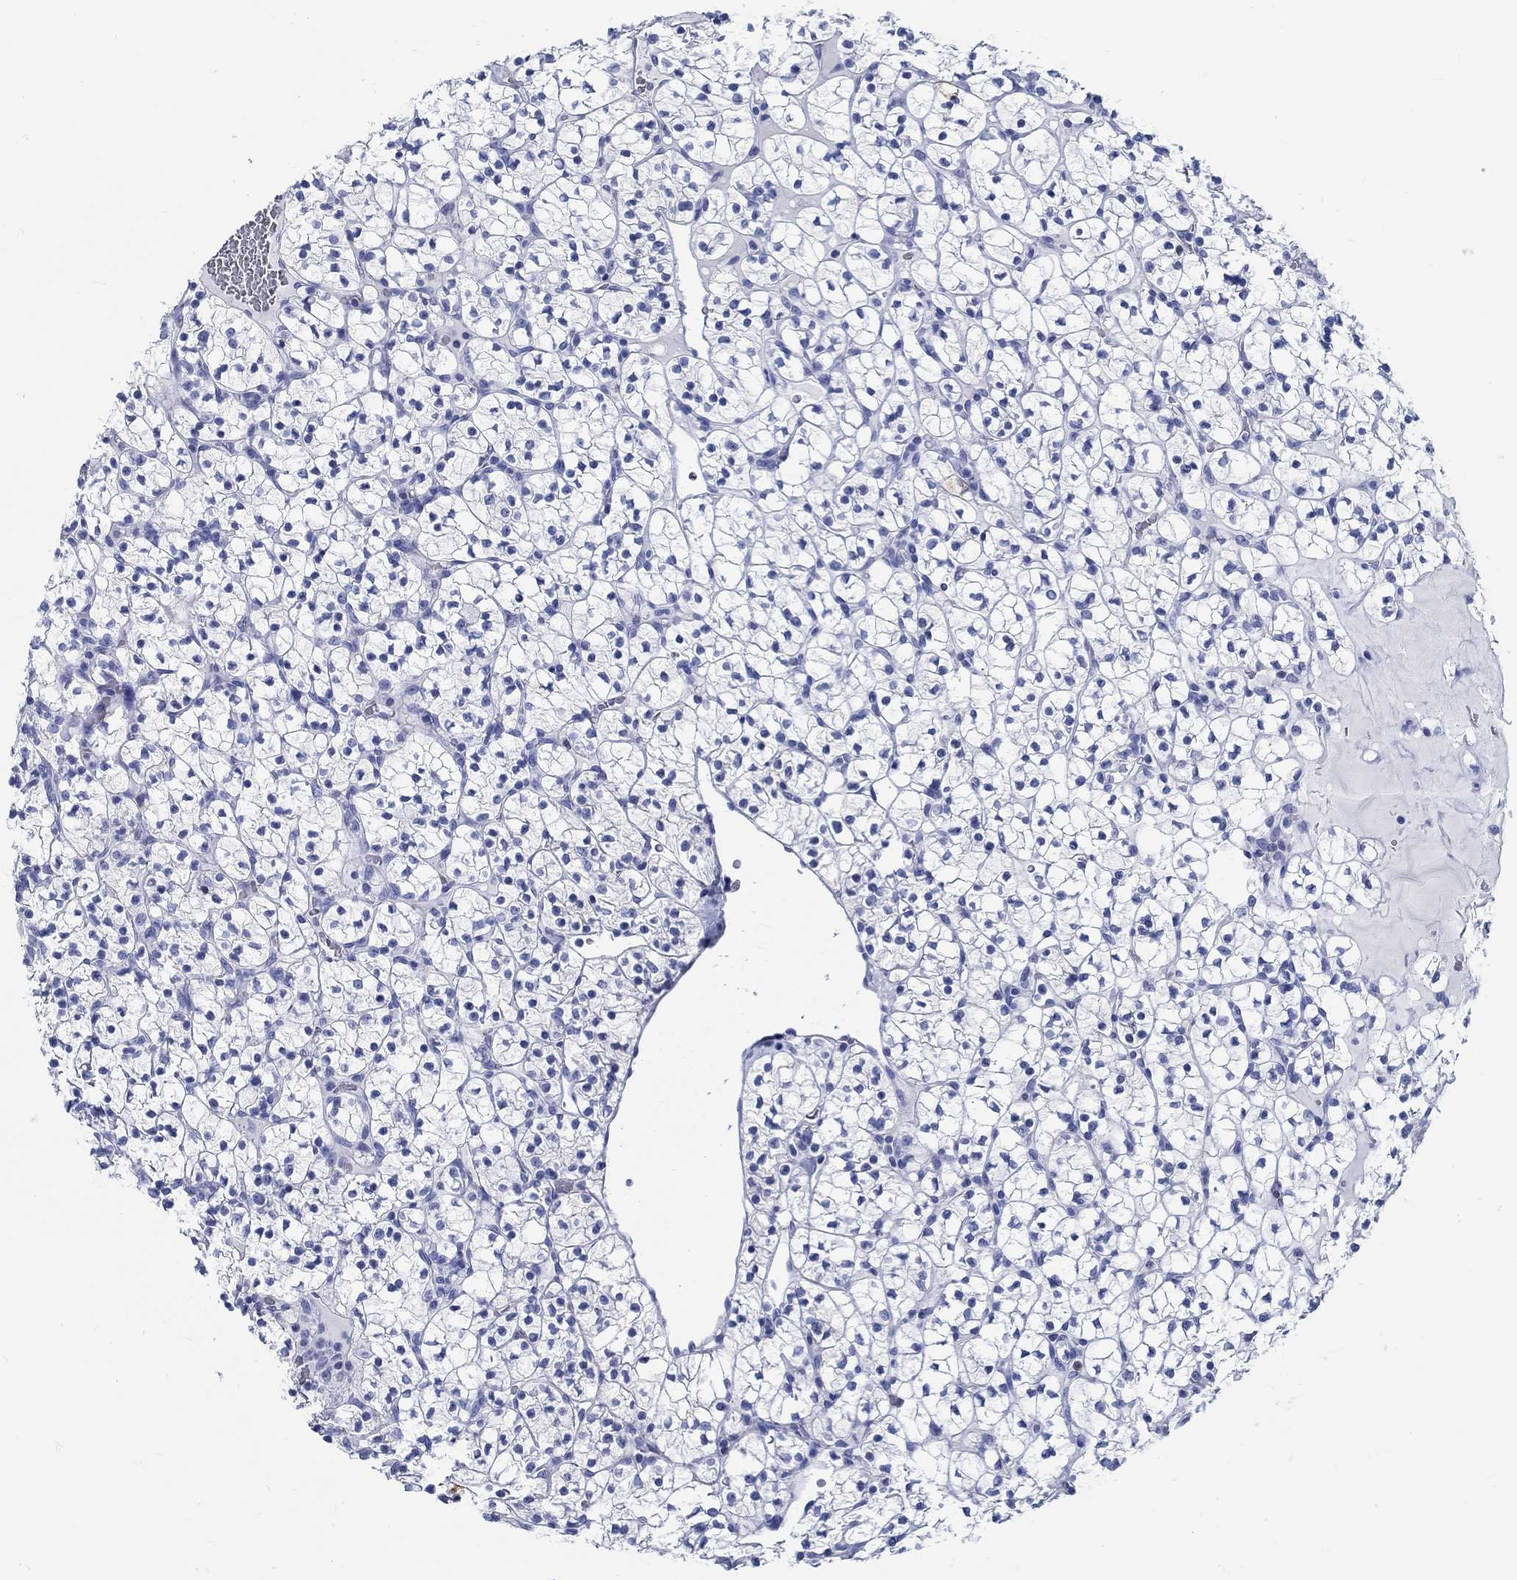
{"staining": {"intensity": "negative", "quantity": "none", "location": "none"}, "tissue": "renal cancer", "cell_type": "Tumor cells", "image_type": "cancer", "snomed": [{"axis": "morphology", "description": "Adenocarcinoma, NOS"}, {"axis": "topography", "description": "Kidney"}], "caption": "The IHC histopathology image has no significant staining in tumor cells of renal cancer tissue.", "gene": "FBXO2", "patient": {"sex": "female", "age": 89}}